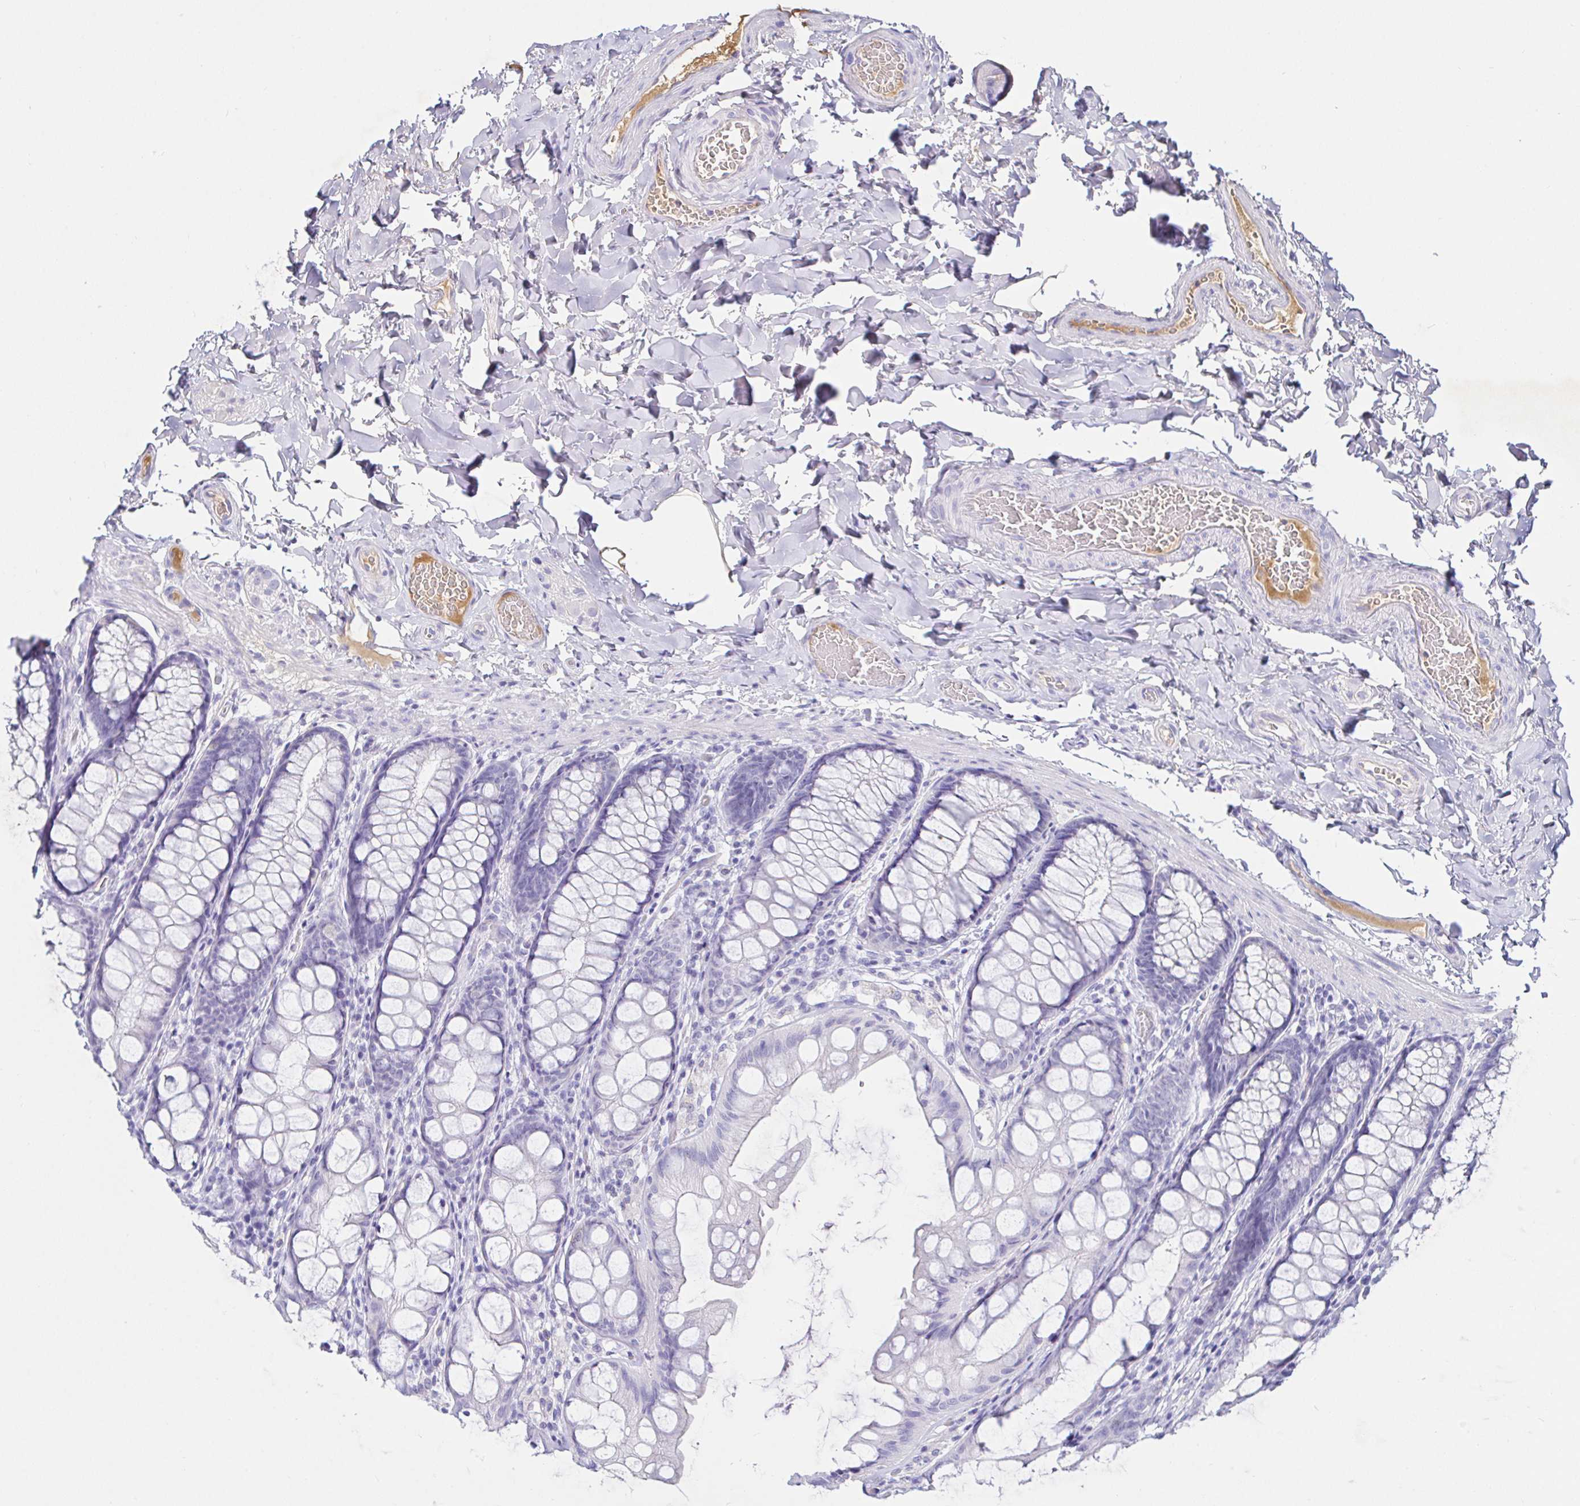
{"staining": {"intensity": "negative", "quantity": "none", "location": "none"}, "tissue": "colon", "cell_type": "Endothelial cells", "image_type": "normal", "snomed": [{"axis": "morphology", "description": "Normal tissue, NOS"}, {"axis": "topography", "description": "Colon"}], "caption": "A micrograph of colon stained for a protein demonstrates no brown staining in endothelial cells. (Brightfield microscopy of DAB immunohistochemistry (IHC) at high magnification).", "gene": "SAA2", "patient": {"sex": "male", "age": 47}}